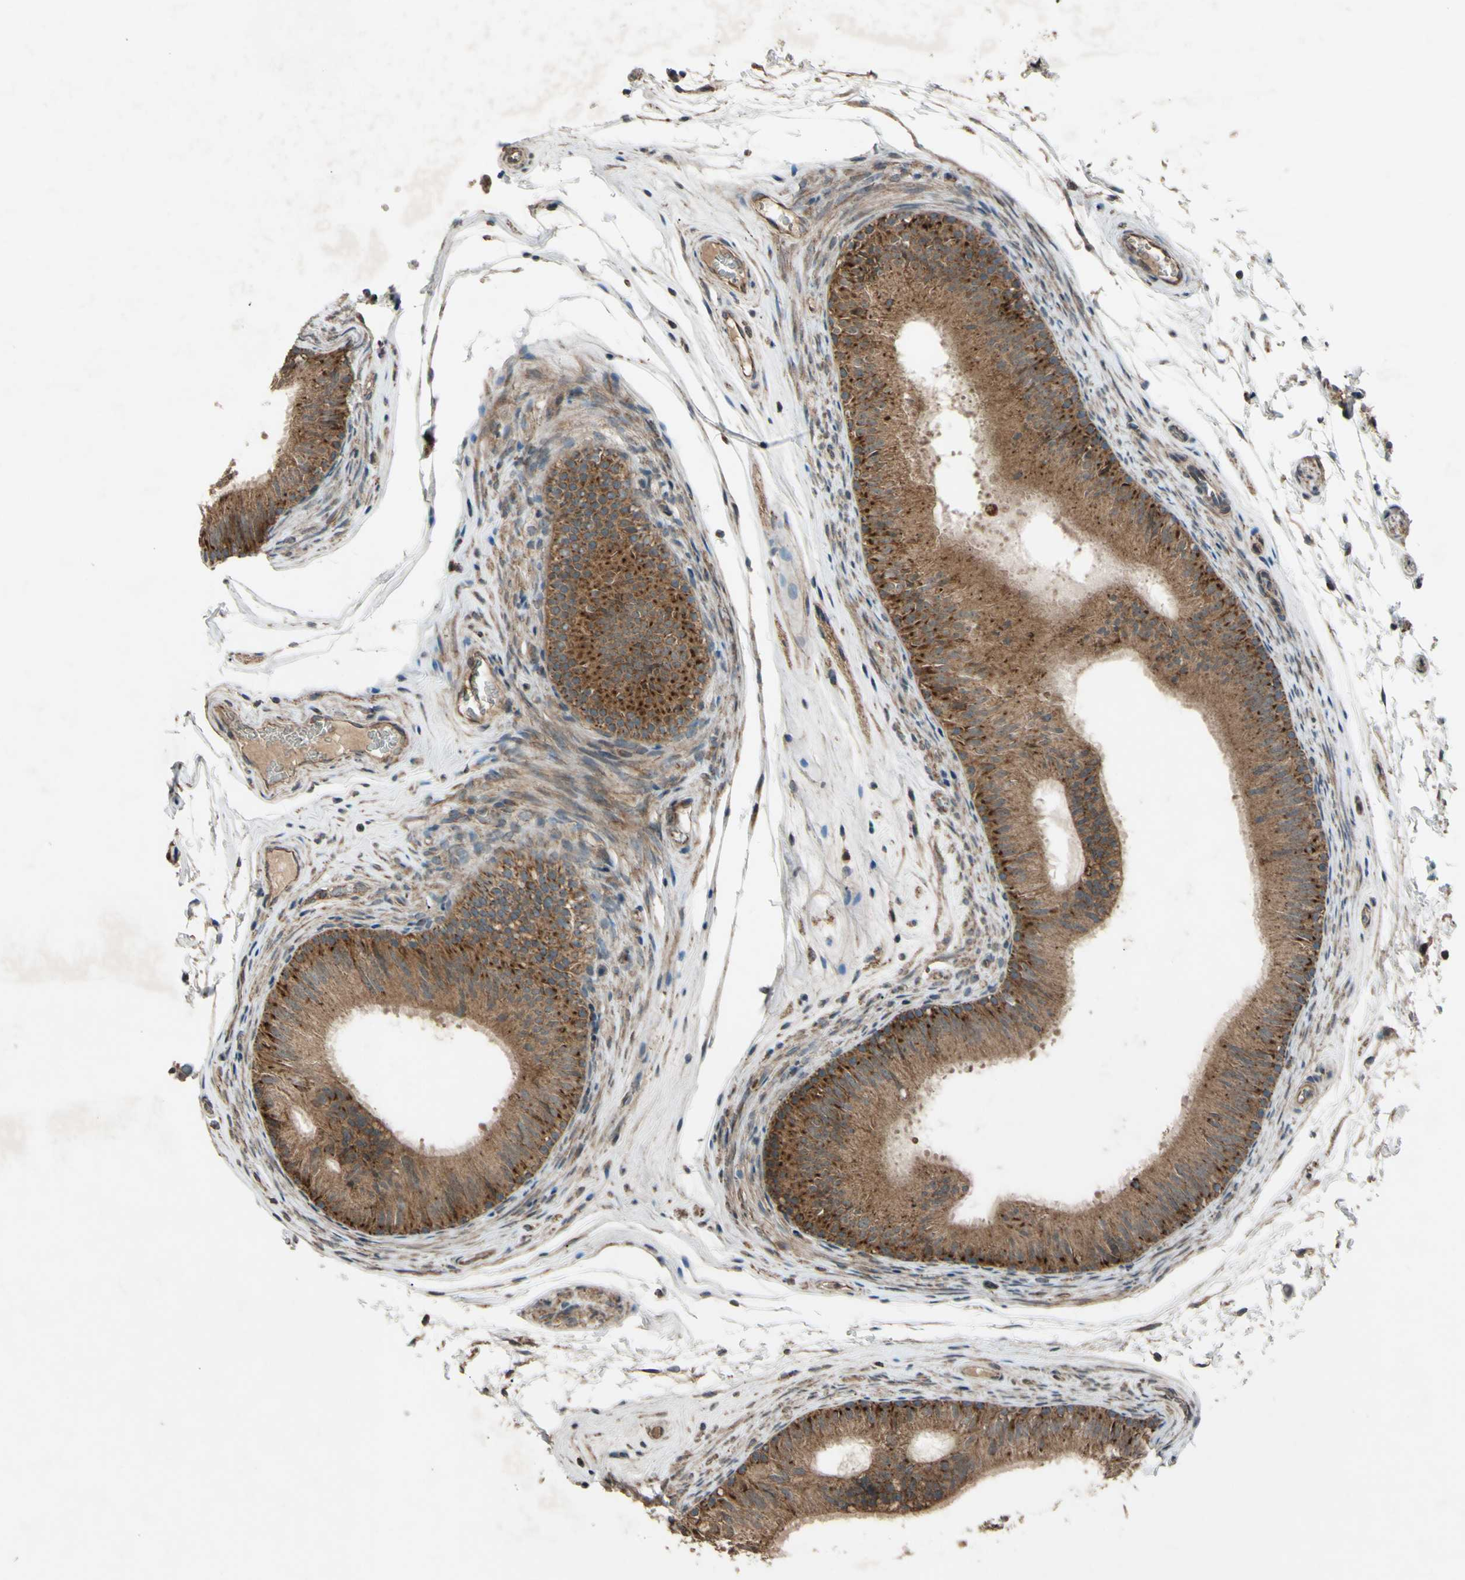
{"staining": {"intensity": "strong", "quantity": ">75%", "location": "cytoplasmic/membranous"}, "tissue": "epididymis", "cell_type": "Glandular cells", "image_type": "normal", "snomed": [{"axis": "morphology", "description": "Normal tissue, NOS"}, {"axis": "topography", "description": "Epididymis"}], "caption": "Immunohistochemical staining of benign epididymis demonstrates high levels of strong cytoplasmic/membranous staining in about >75% of glandular cells.", "gene": "ACOT8", "patient": {"sex": "male", "age": 36}}